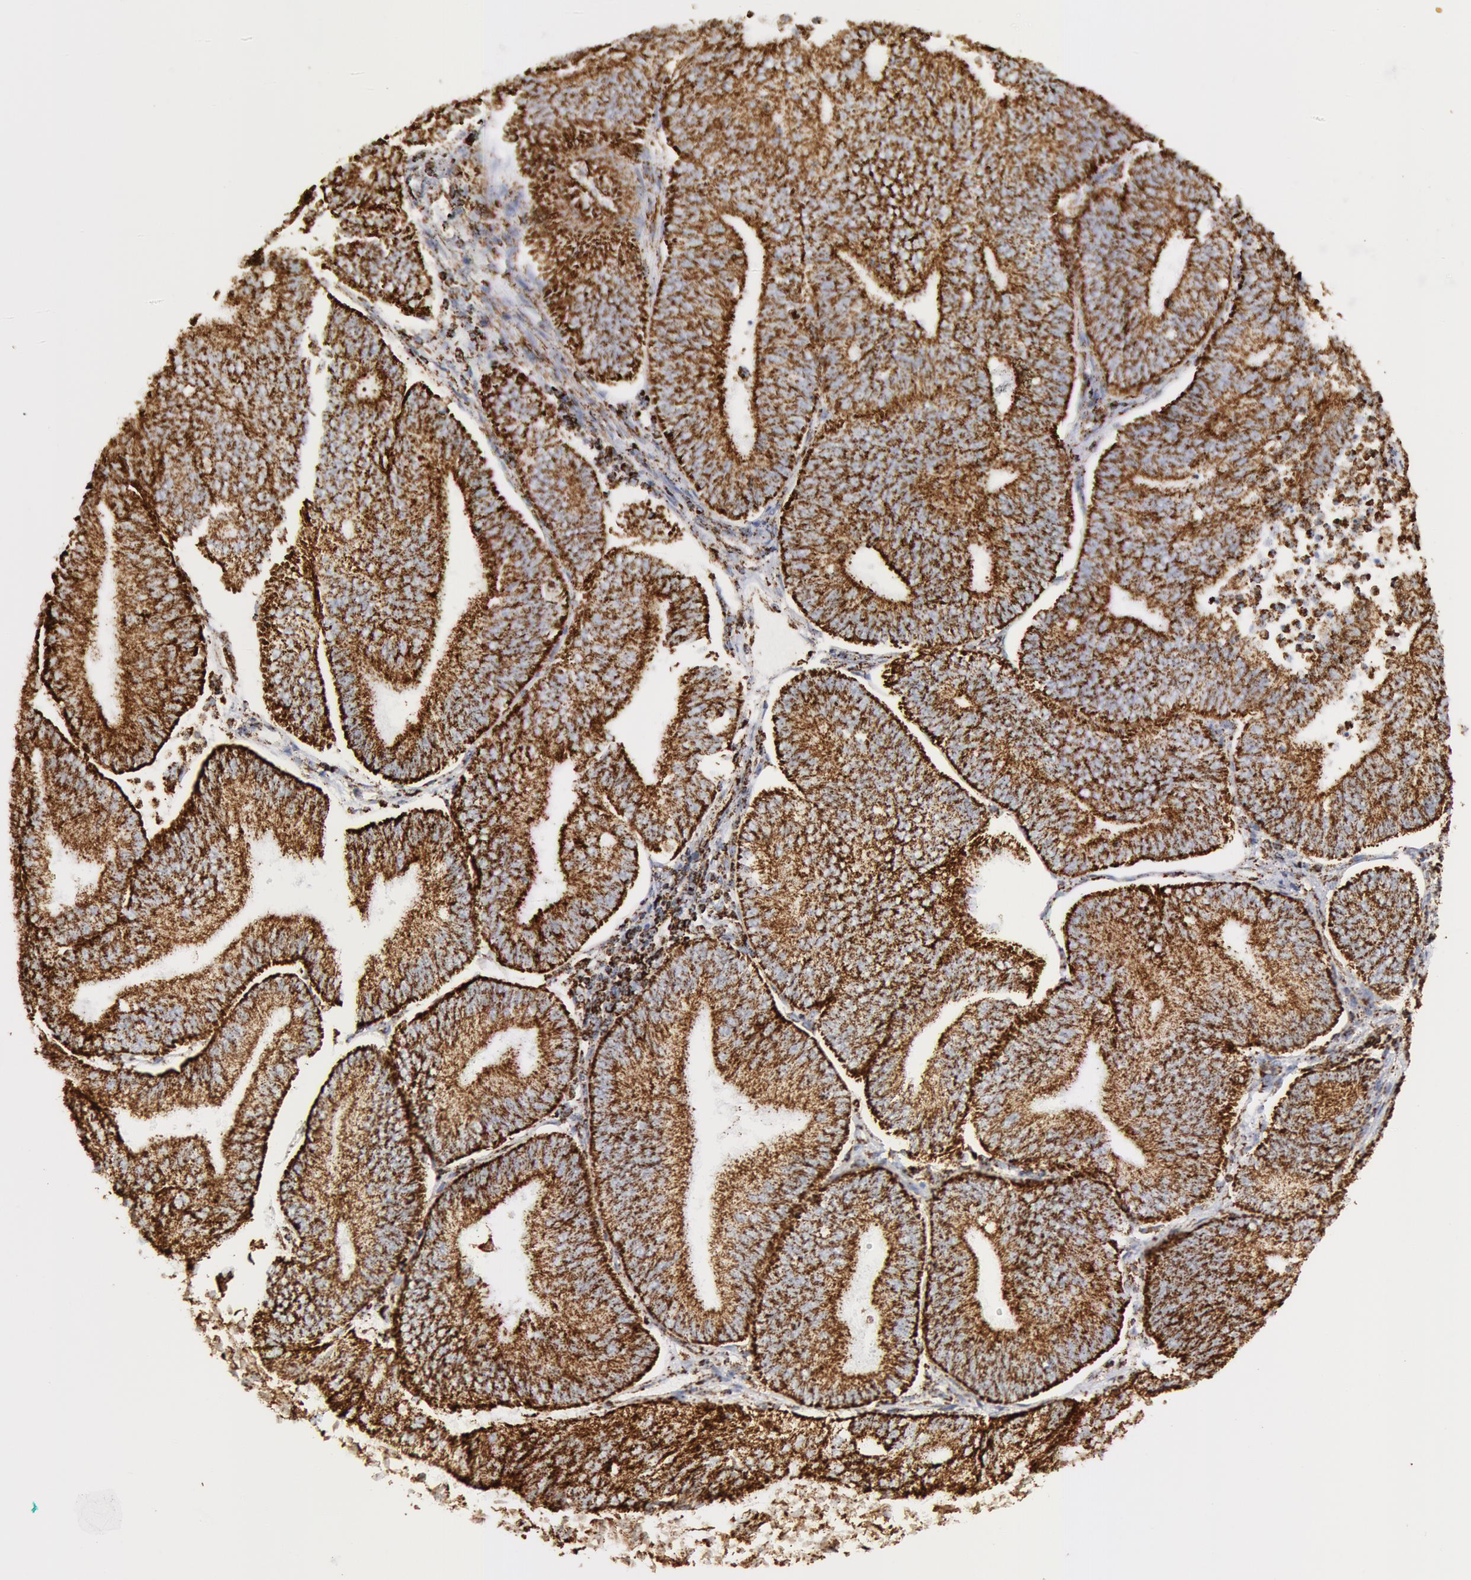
{"staining": {"intensity": "strong", "quantity": ">75%", "location": "cytoplasmic/membranous"}, "tissue": "endometrial cancer", "cell_type": "Tumor cells", "image_type": "cancer", "snomed": [{"axis": "morphology", "description": "Adenocarcinoma, NOS"}, {"axis": "topography", "description": "Endometrium"}], "caption": "Immunohistochemistry (IHC) micrograph of neoplastic tissue: adenocarcinoma (endometrial) stained using immunohistochemistry displays high levels of strong protein expression localized specifically in the cytoplasmic/membranous of tumor cells, appearing as a cytoplasmic/membranous brown color.", "gene": "ATP5F1B", "patient": {"sex": "female", "age": 55}}